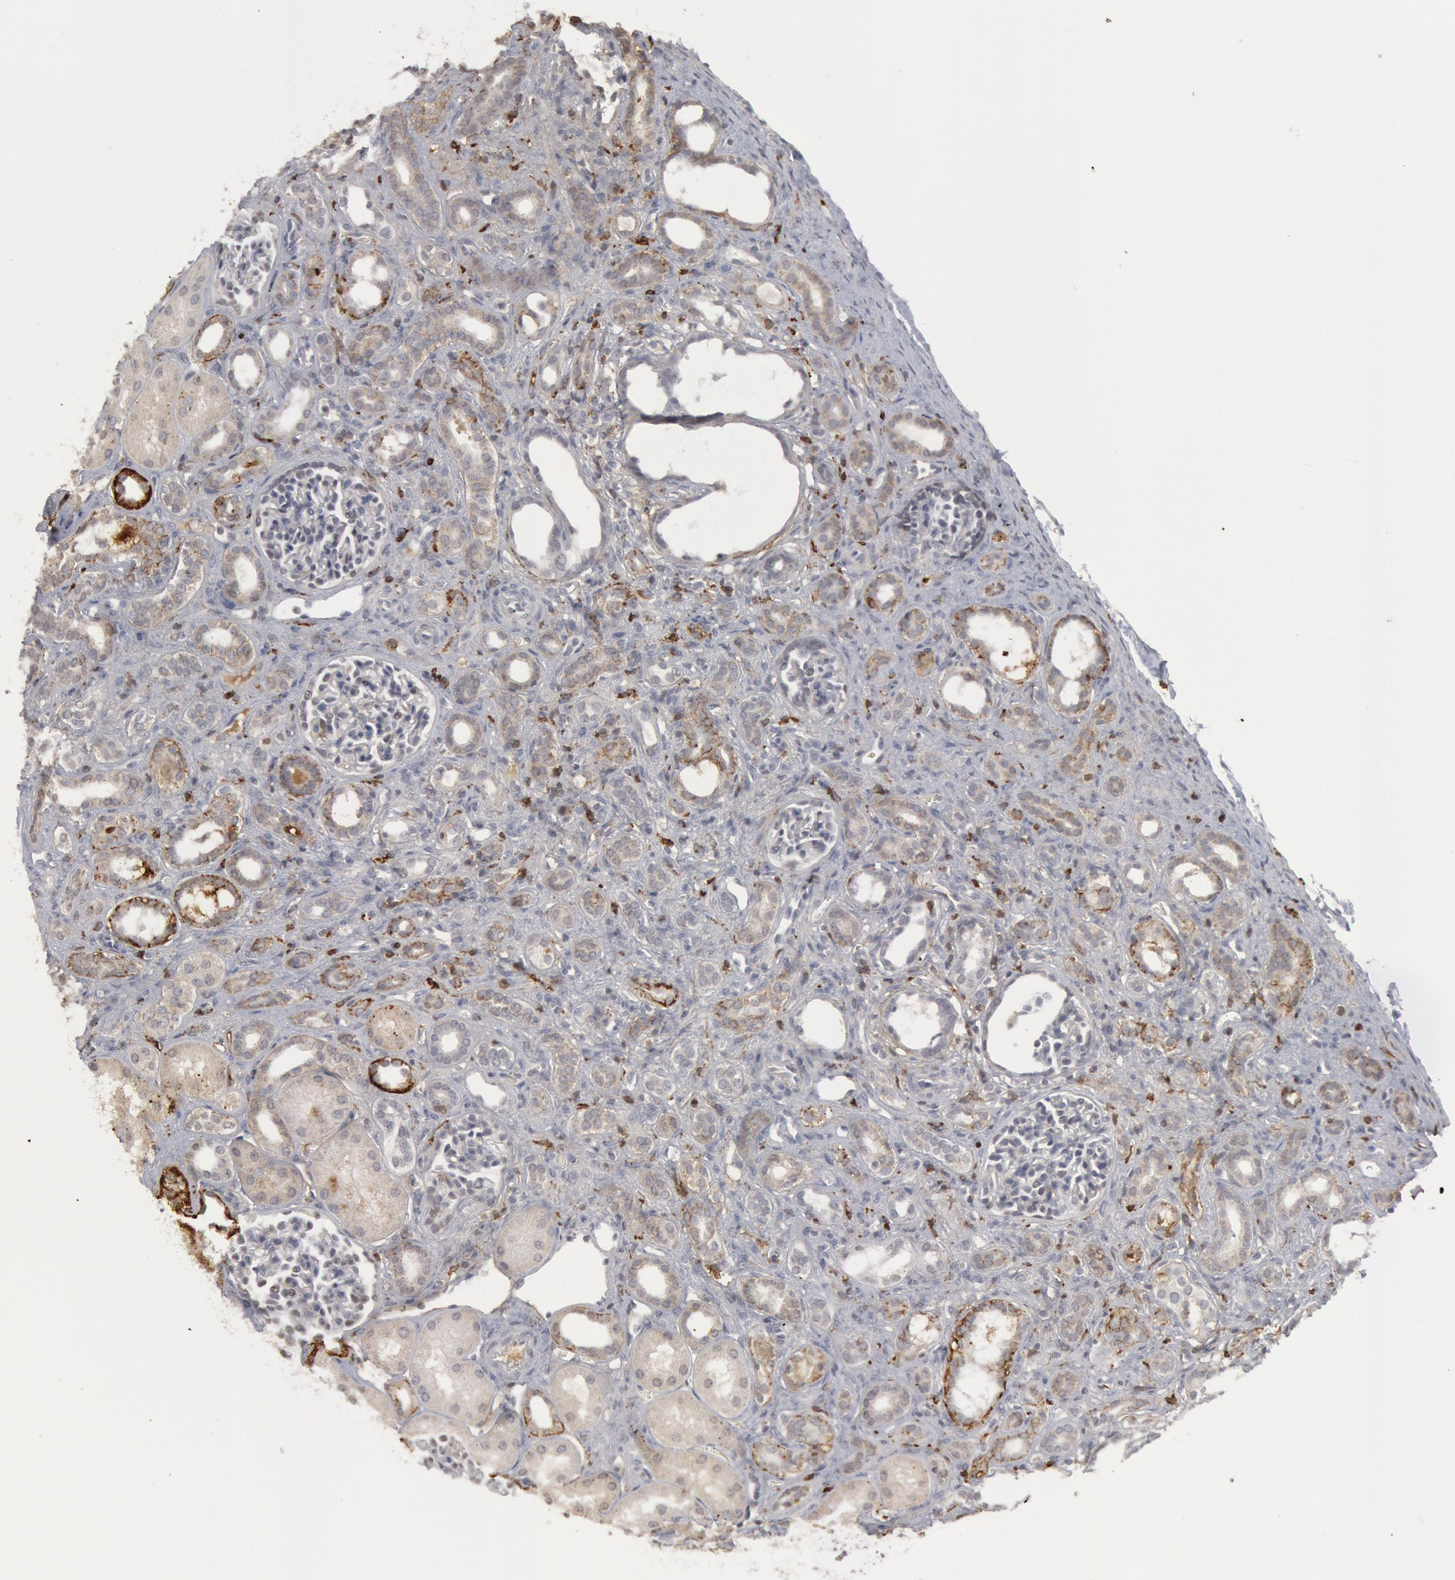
{"staining": {"intensity": "negative", "quantity": "none", "location": "none"}, "tissue": "kidney", "cell_type": "Cells in glomeruli", "image_type": "normal", "snomed": [{"axis": "morphology", "description": "Normal tissue, NOS"}, {"axis": "topography", "description": "Kidney"}], "caption": "This histopathology image is of unremarkable kidney stained with immunohistochemistry to label a protein in brown with the nuclei are counter-stained blue. There is no staining in cells in glomeruli. Nuclei are stained in blue.", "gene": "C1QC", "patient": {"sex": "male", "age": 7}}